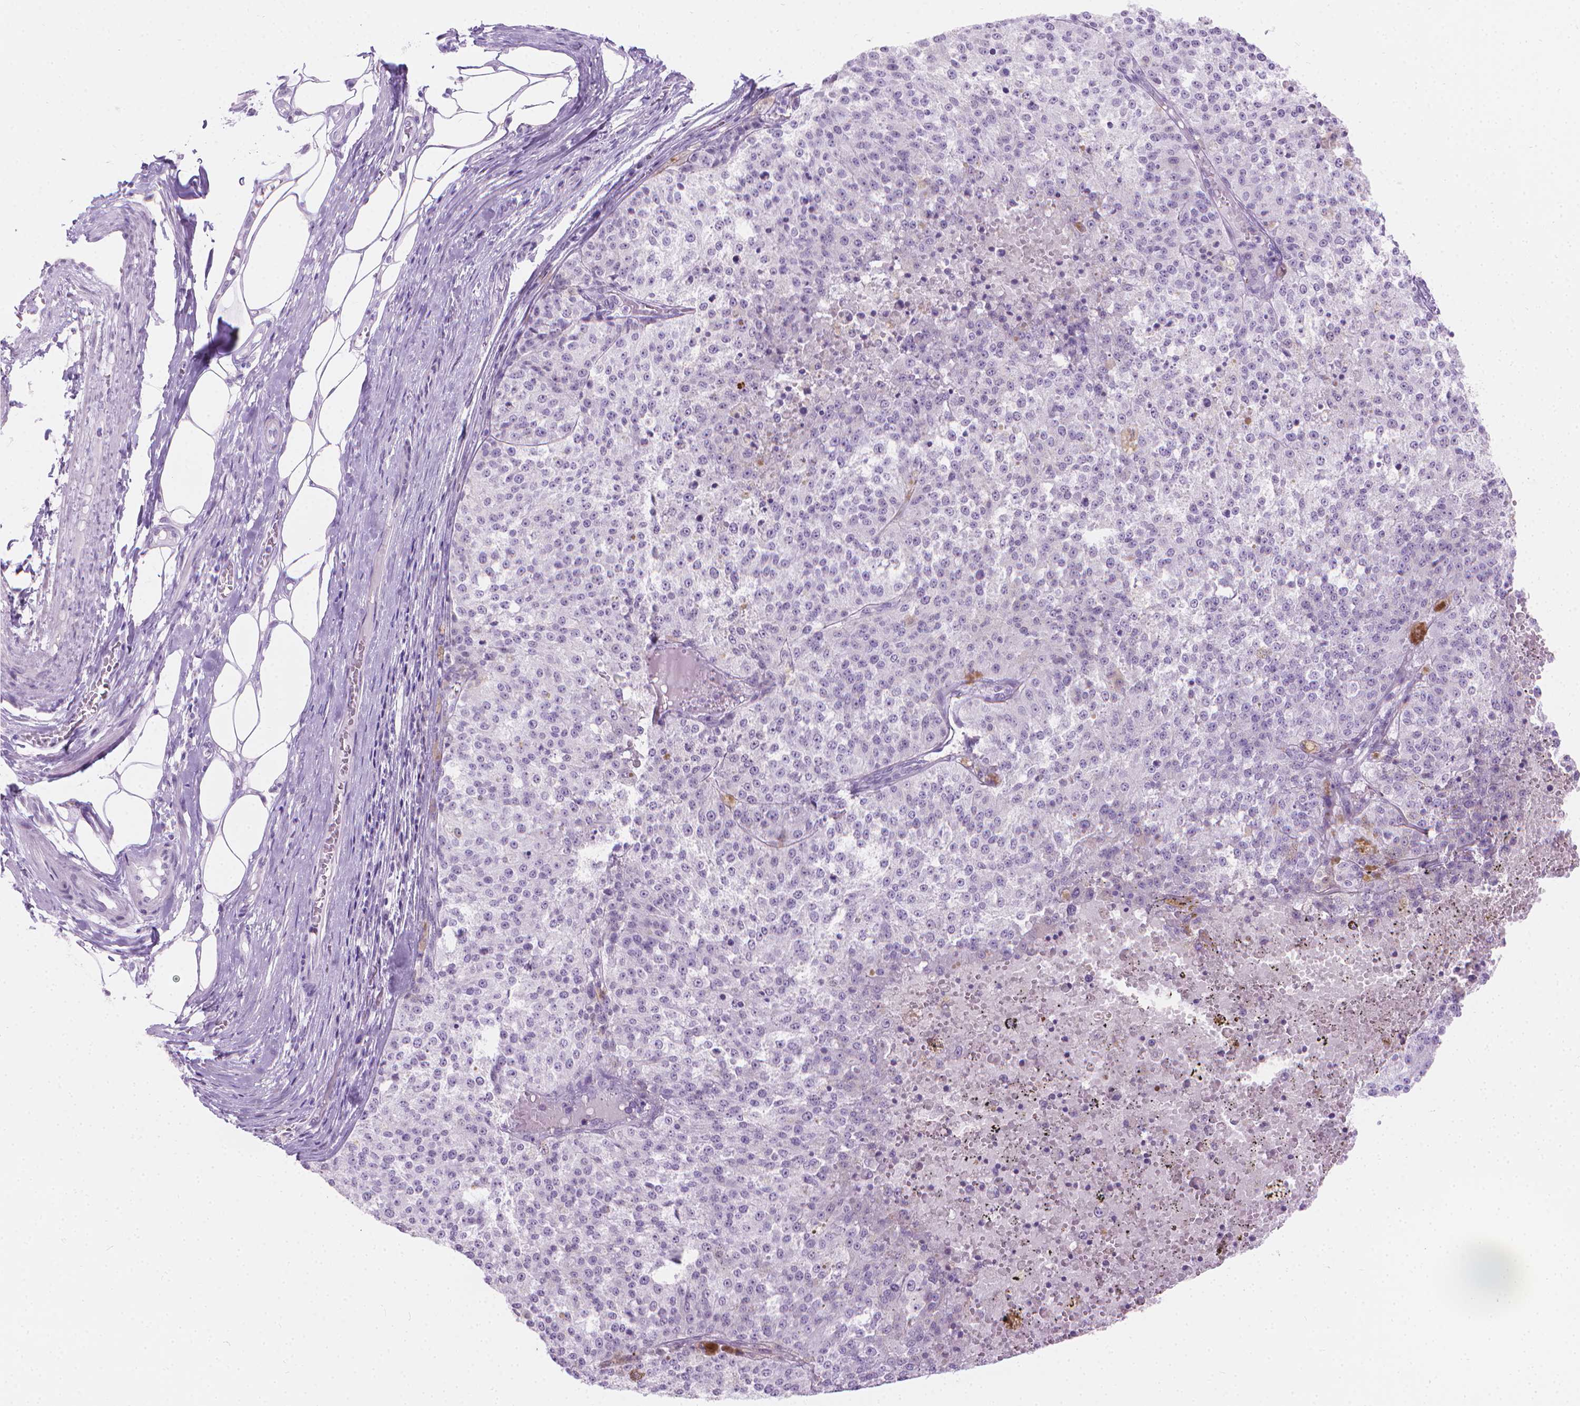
{"staining": {"intensity": "negative", "quantity": "none", "location": "none"}, "tissue": "melanoma", "cell_type": "Tumor cells", "image_type": "cancer", "snomed": [{"axis": "morphology", "description": "Malignant melanoma, Metastatic site"}, {"axis": "topography", "description": "Lymph node"}], "caption": "Tumor cells show no significant protein expression in melanoma.", "gene": "CFAP52", "patient": {"sex": "female", "age": 64}}